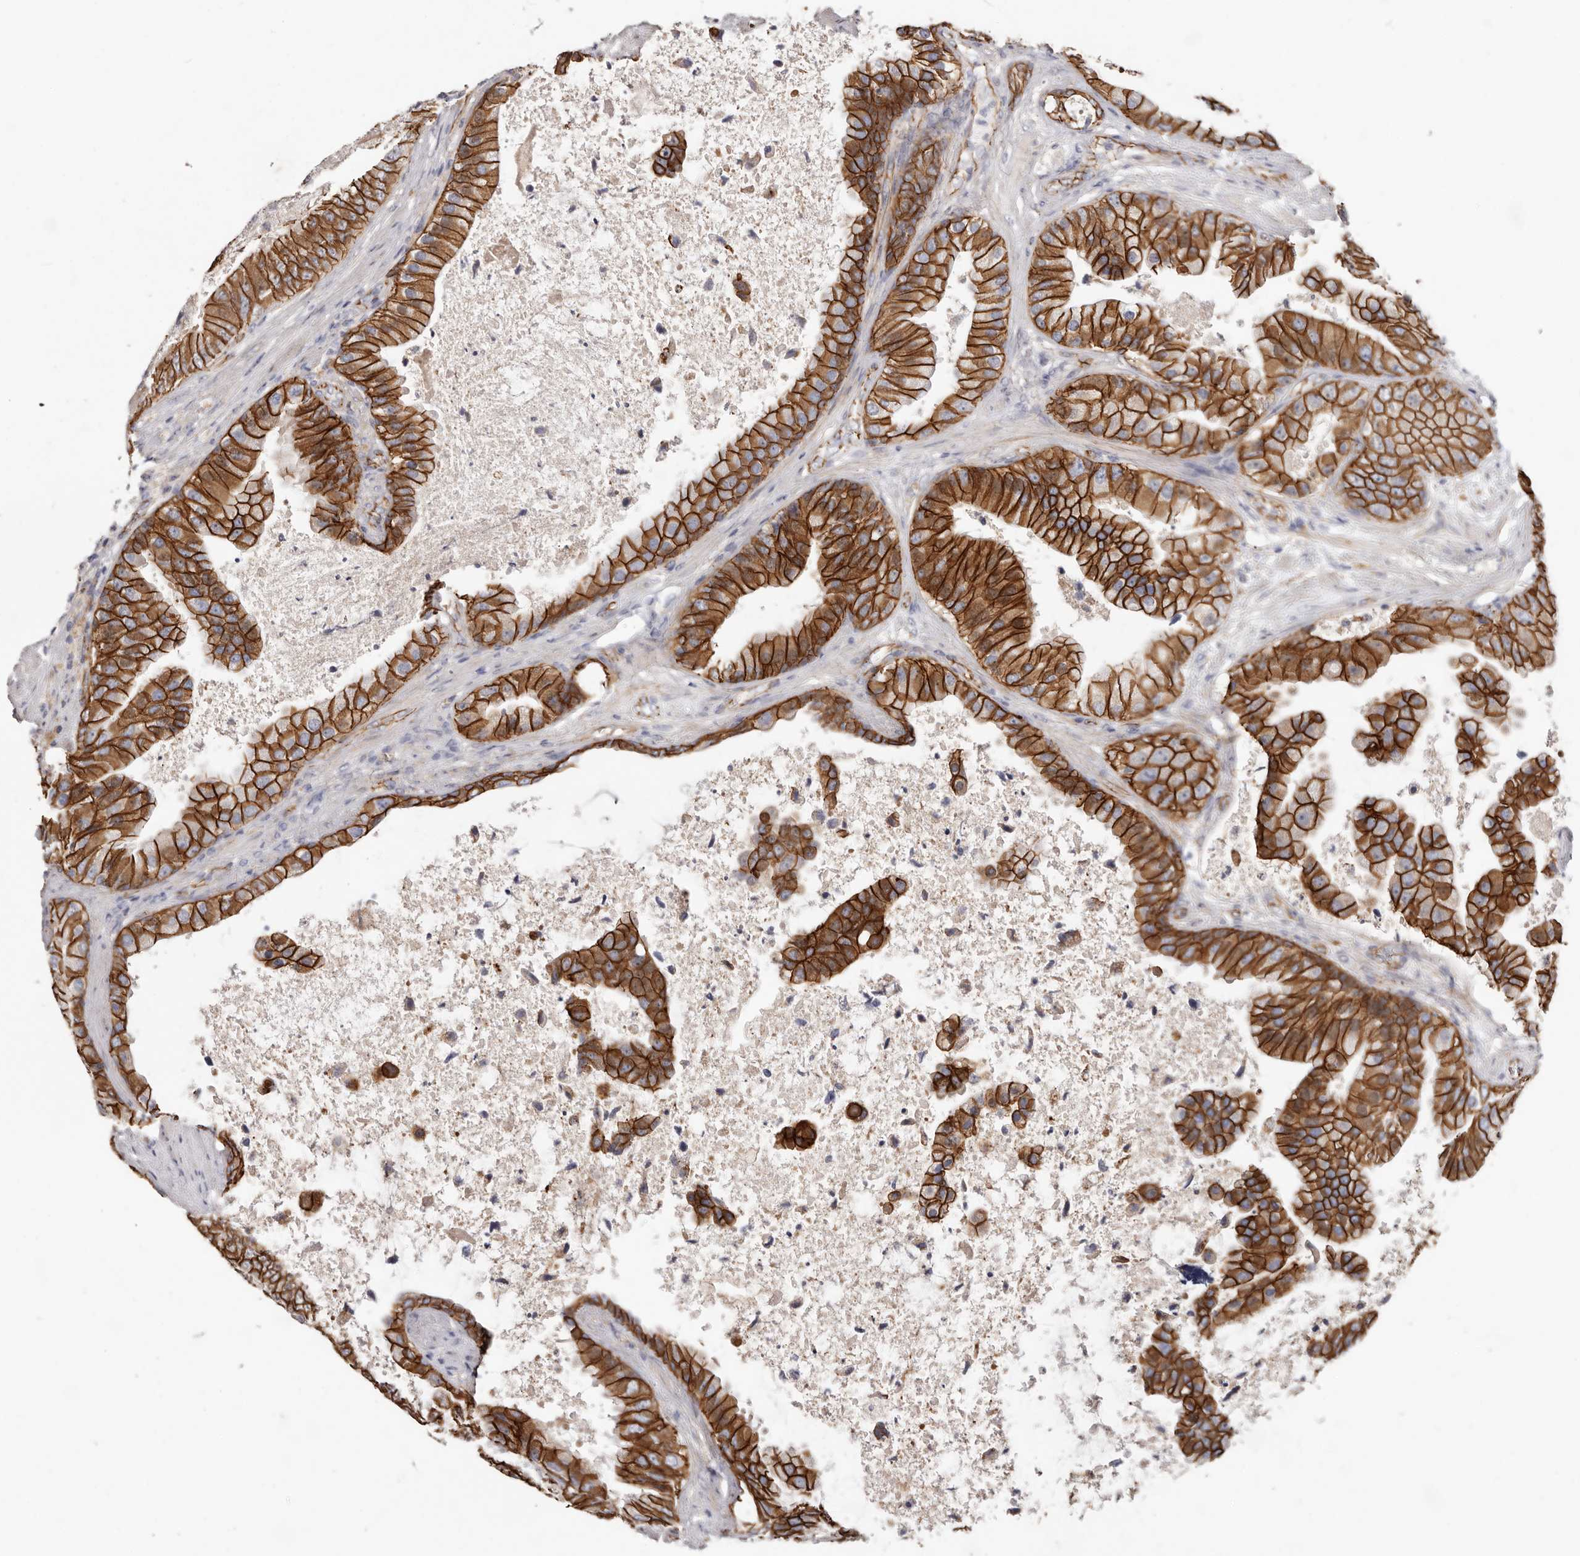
{"staining": {"intensity": "strong", "quantity": ">75%", "location": "cytoplasmic/membranous"}, "tissue": "prostate cancer", "cell_type": "Tumor cells", "image_type": "cancer", "snomed": [{"axis": "morphology", "description": "Adenocarcinoma, High grade"}, {"axis": "topography", "description": "Prostate"}], "caption": "Protein positivity by immunohistochemistry (IHC) displays strong cytoplasmic/membranous positivity in approximately >75% of tumor cells in prostate cancer.", "gene": "CTNNB1", "patient": {"sex": "male", "age": 70}}